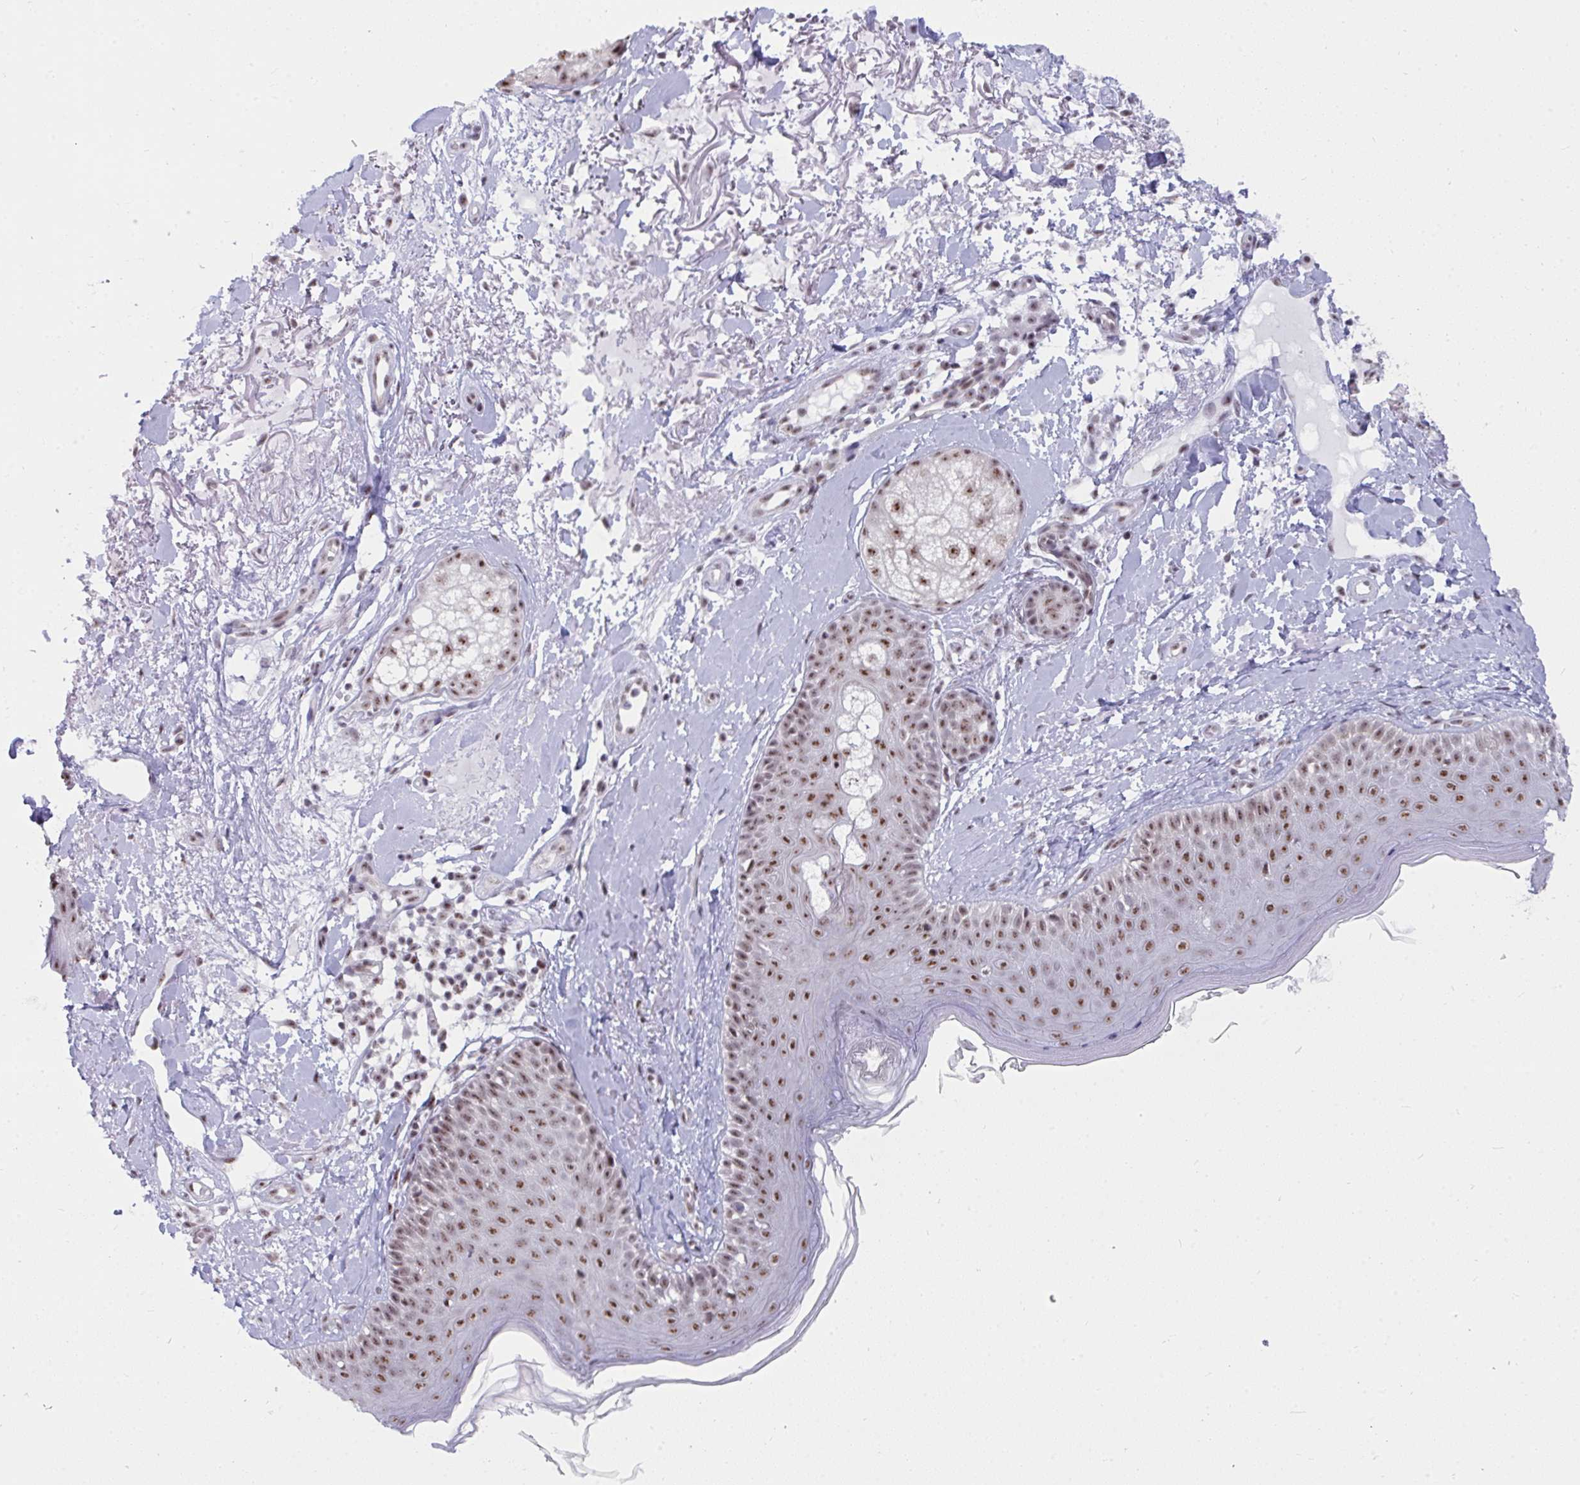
{"staining": {"intensity": "weak", "quantity": "<25%", "location": "nuclear"}, "tissue": "skin", "cell_type": "Fibroblasts", "image_type": "normal", "snomed": [{"axis": "morphology", "description": "Normal tissue, NOS"}, {"axis": "topography", "description": "Skin"}], "caption": "Immunohistochemistry of normal human skin exhibits no staining in fibroblasts. (DAB IHC with hematoxylin counter stain).", "gene": "PRR14", "patient": {"sex": "male", "age": 73}}